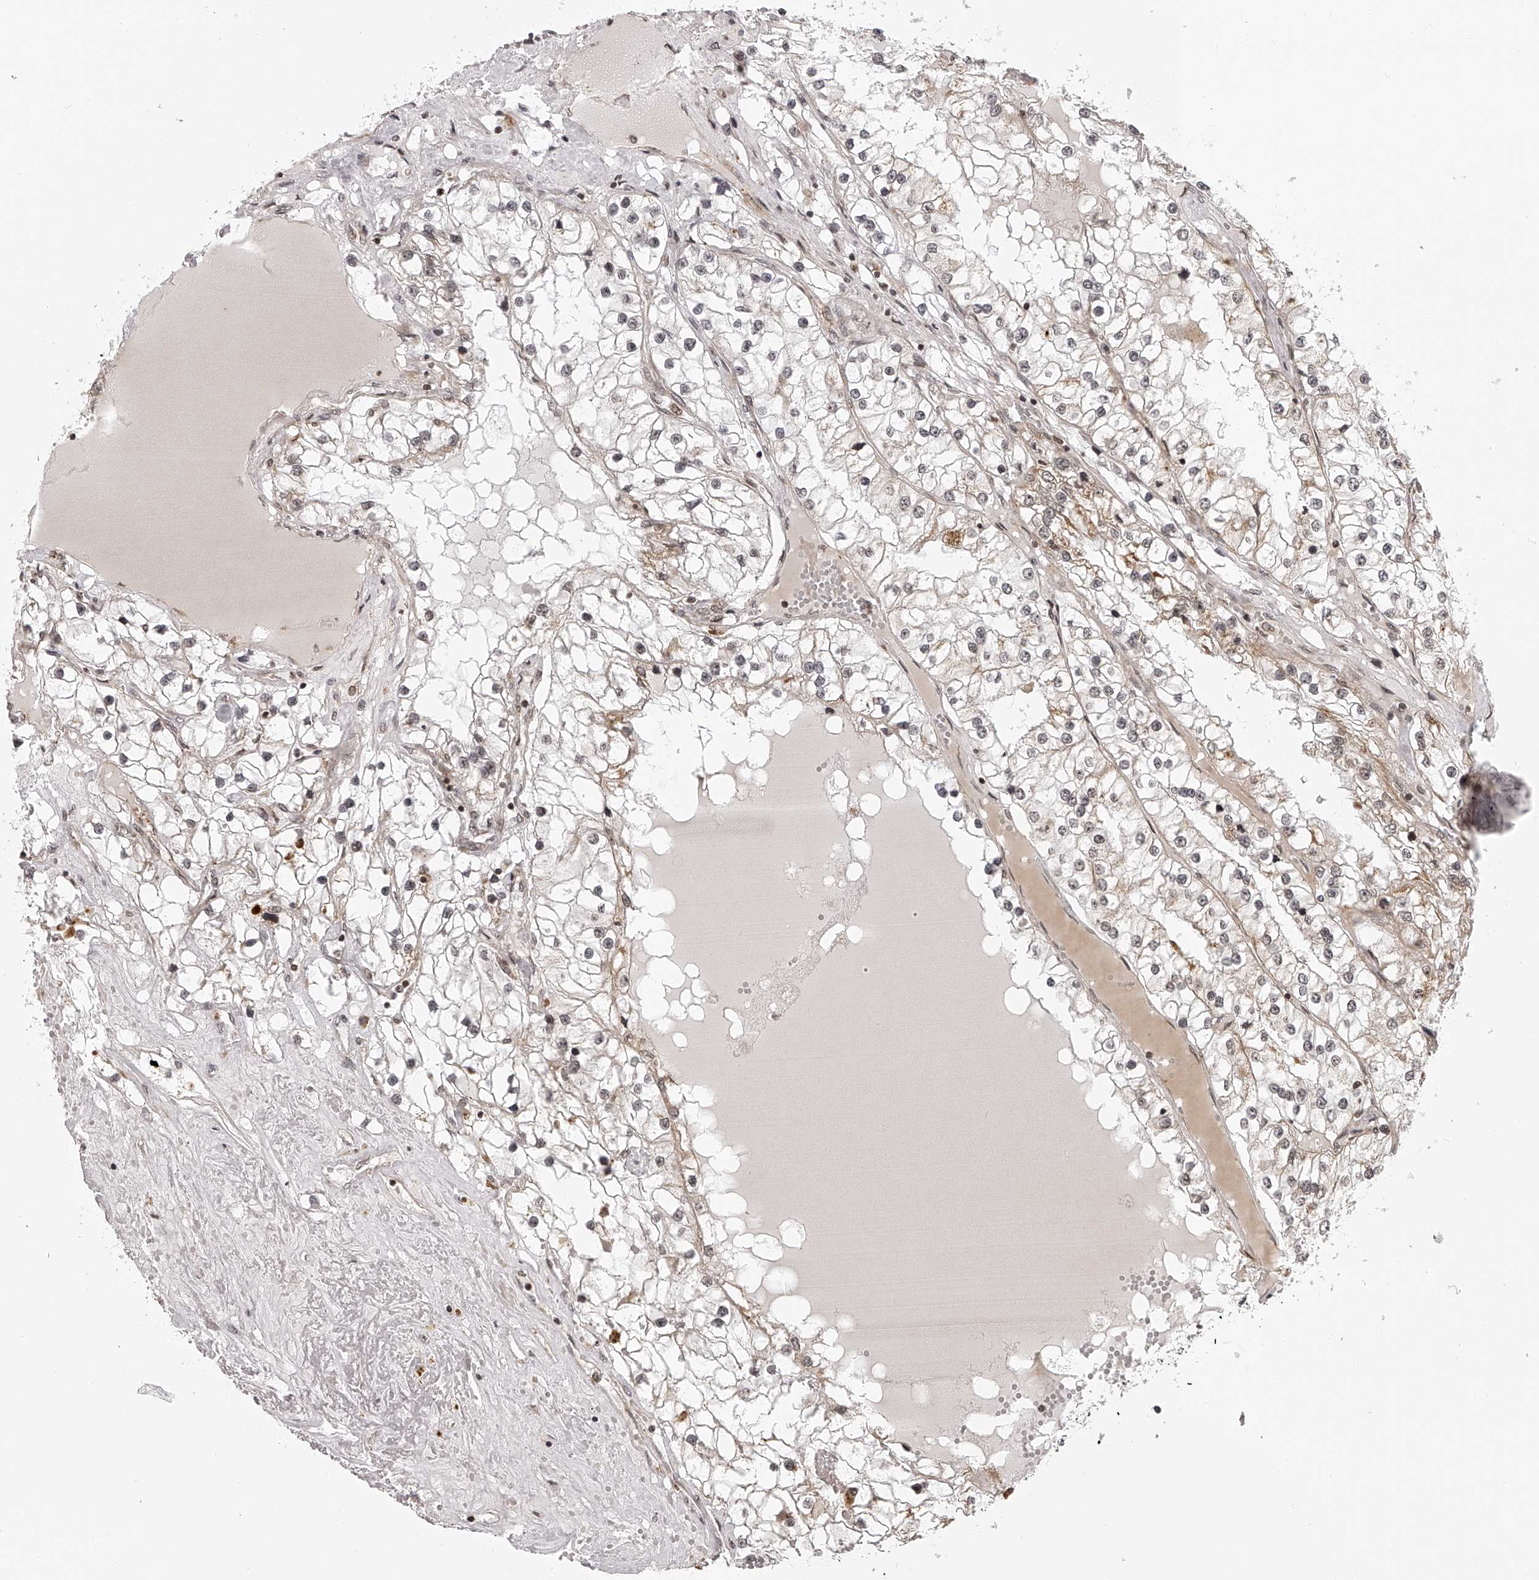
{"staining": {"intensity": "weak", "quantity": "<25%", "location": "cytoplasmic/membranous"}, "tissue": "renal cancer", "cell_type": "Tumor cells", "image_type": "cancer", "snomed": [{"axis": "morphology", "description": "Adenocarcinoma, NOS"}, {"axis": "topography", "description": "Kidney"}], "caption": "Immunohistochemical staining of renal adenocarcinoma displays no significant positivity in tumor cells. (DAB (3,3'-diaminobenzidine) immunohistochemistry visualized using brightfield microscopy, high magnification).", "gene": "ODF2L", "patient": {"sex": "male", "age": 68}}